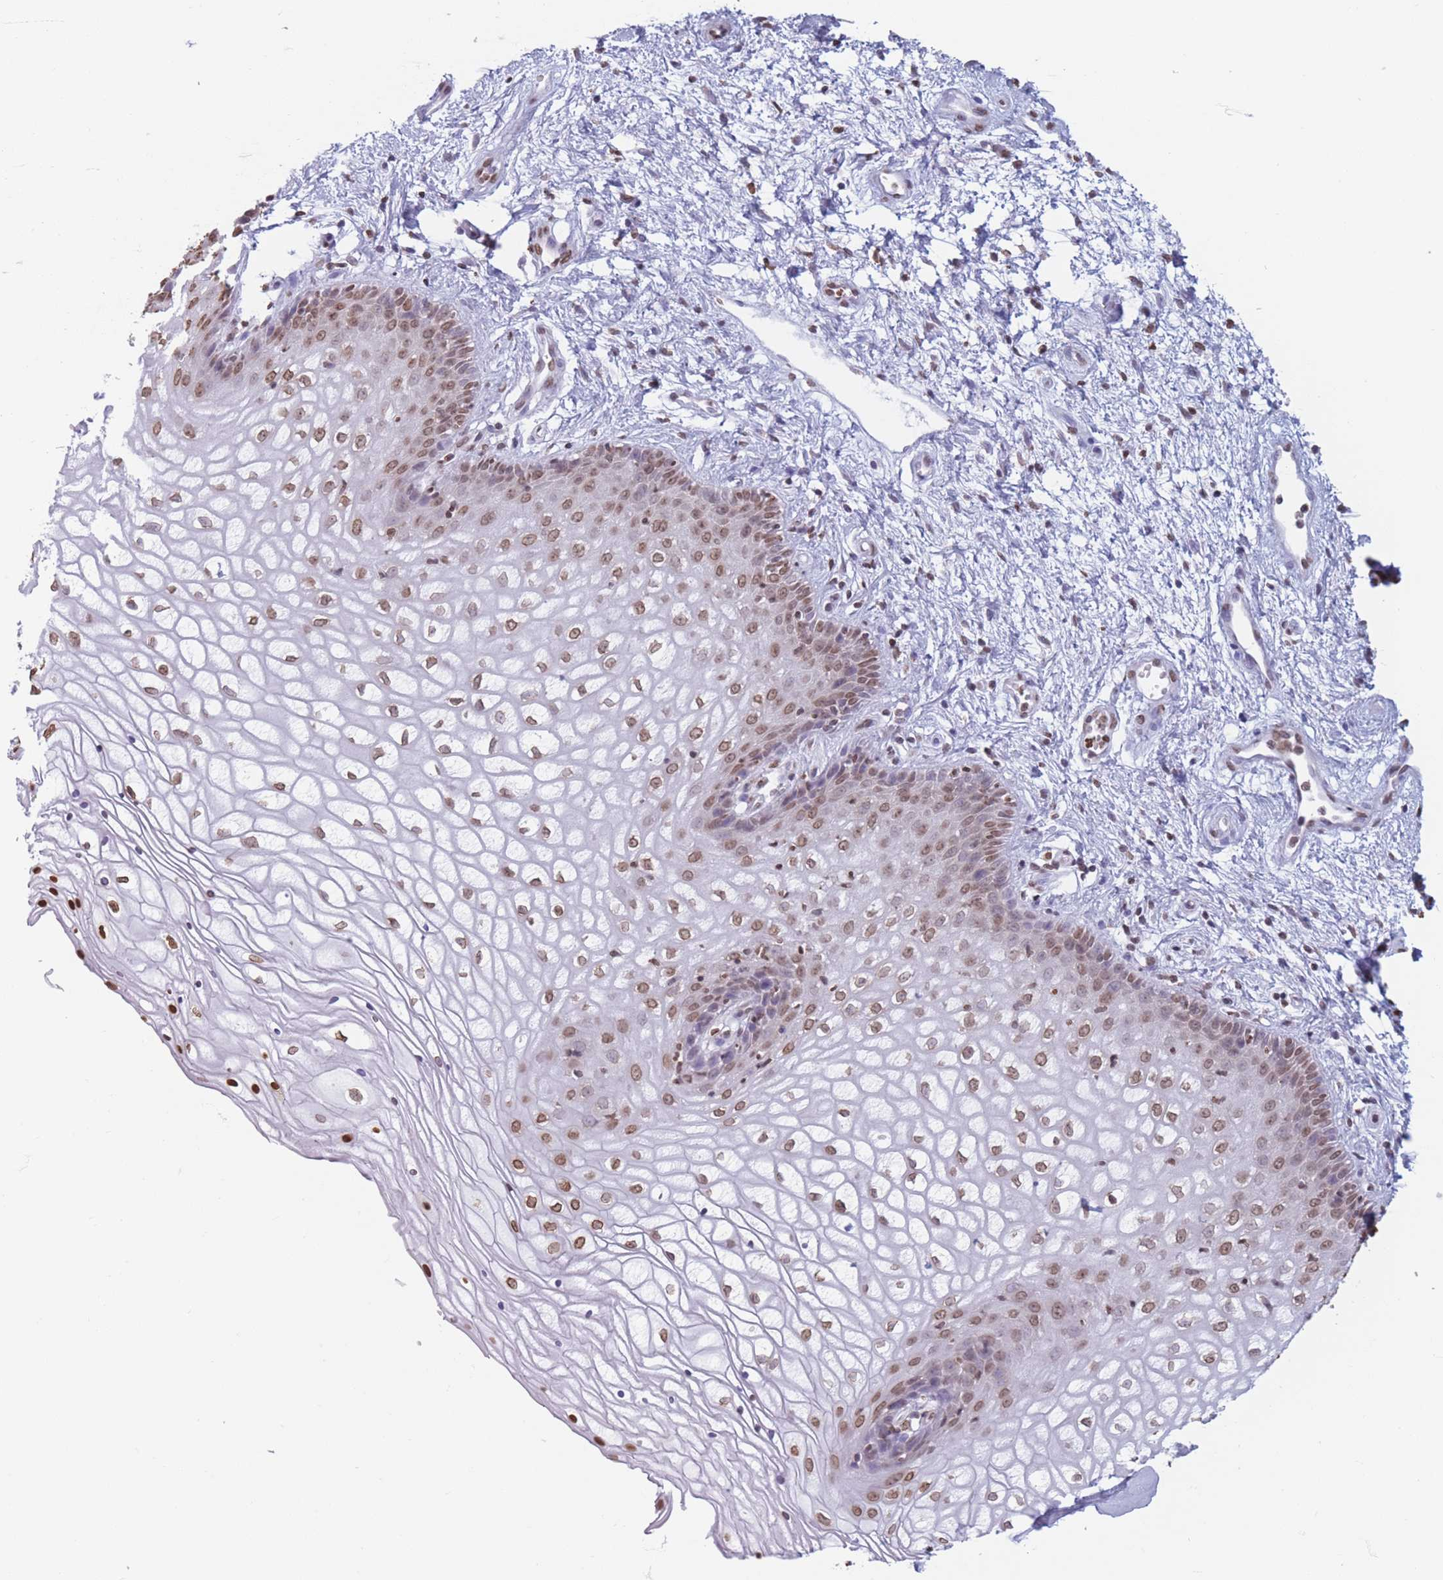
{"staining": {"intensity": "moderate", "quantity": "25%-75%", "location": "nuclear"}, "tissue": "vagina", "cell_type": "Squamous epithelial cells", "image_type": "normal", "snomed": [{"axis": "morphology", "description": "Normal tissue, NOS"}, {"axis": "topography", "description": "Vagina"}], "caption": "A micrograph of human vagina stained for a protein demonstrates moderate nuclear brown staining in squamous epithelial cells.", "gene": "RYK", "patient": {"sex": "female", "age": 34}}